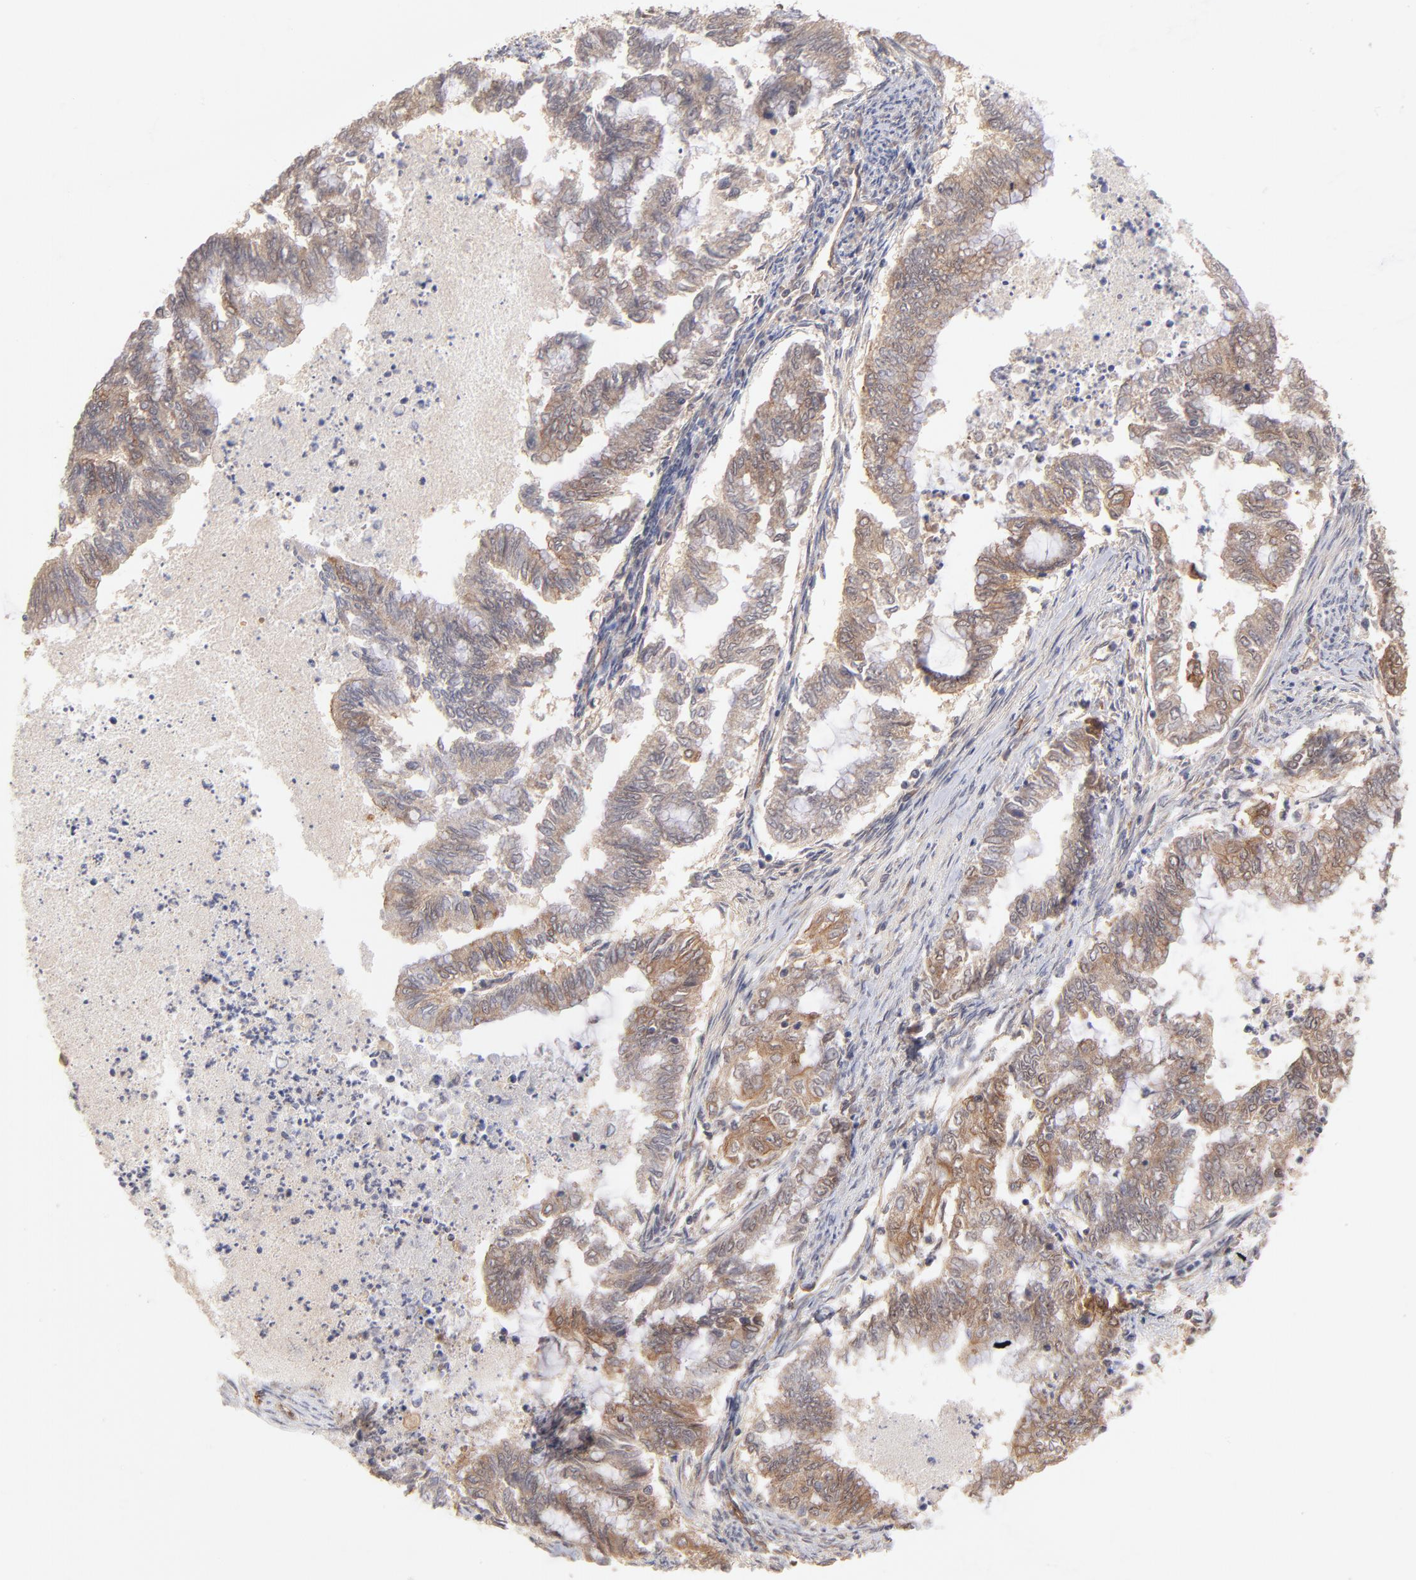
{"staining": {"intensity": "moderate", "quantity": ">75%", "location": "cytoplasmic/membranous"}, "tissue": "endometrial cancer", "cell_type": "Tumor cells", "image_type": "cancer", "snomed": [{"axis": "morphology", "description": "Adenocarcinoma, NOS"}, {"axis": "topography", "description": "Endometrium"}], "caption": "A brown stain highlights moderate cytoplasmic/membranous positivity of a protein in endometrial adenocarcinoma tumor cells.", "gene": "STAP2", "patient": {"sex": "female", "age": 79}}